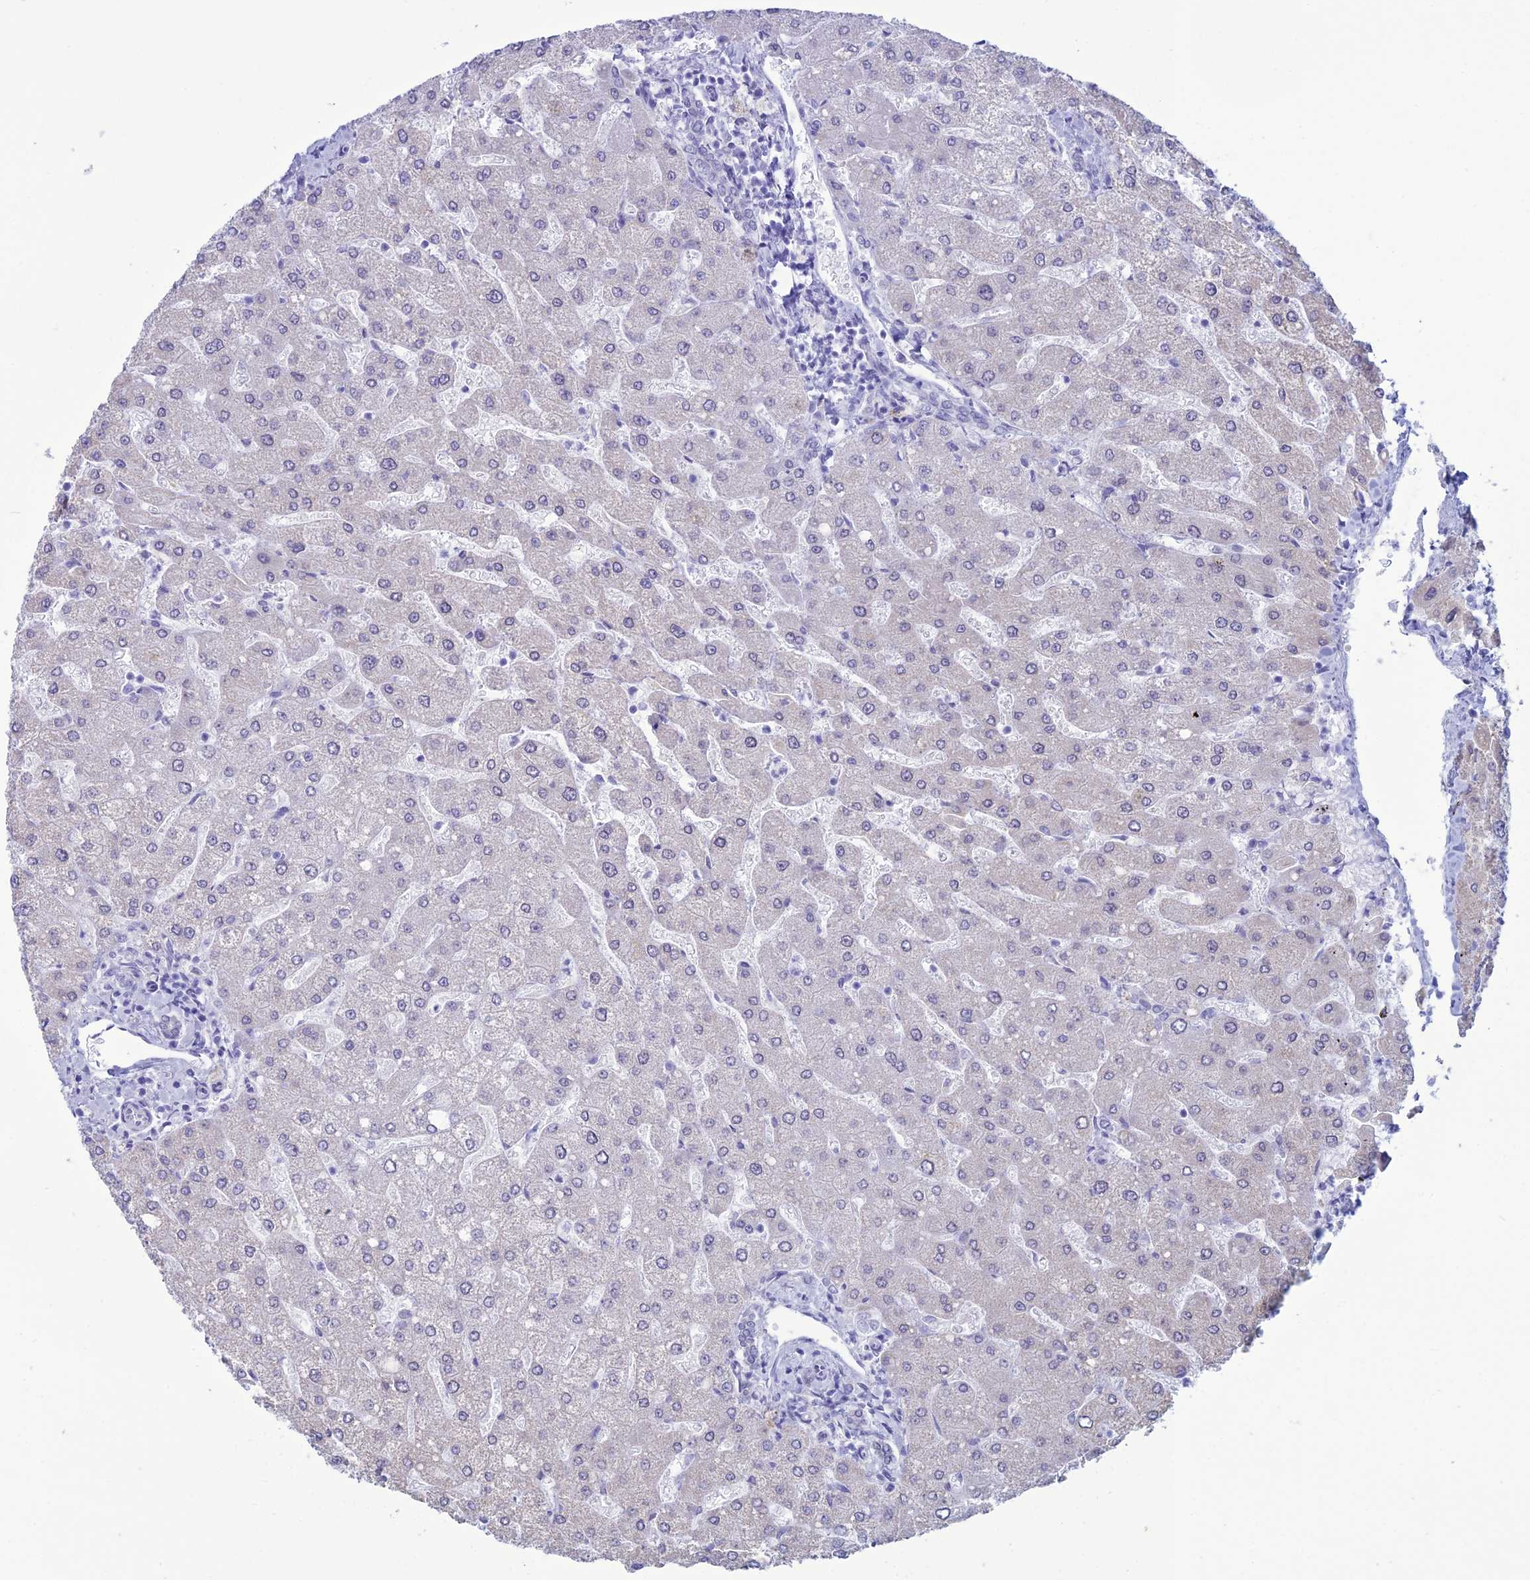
{"staining": {"intensity": "negative", "quantity": "none", "location": "none"}, "tissue": "liver", "cell_type": "Cholangiocytes", "image_type": "normal", "snomed": [{"axis": "morphology", "description": "Normal tissue, NOS"}, {"axis": "topography", "description": "Liver"}], "caption": "Immunohistochemistry of normal liver reveals no expression in cholangiocytes. (Brightfield microscopy of DAB immunohistochemistry at high magnification).", "gene": "CFAP210", "patient": {"sex": "male", "age": 55}}